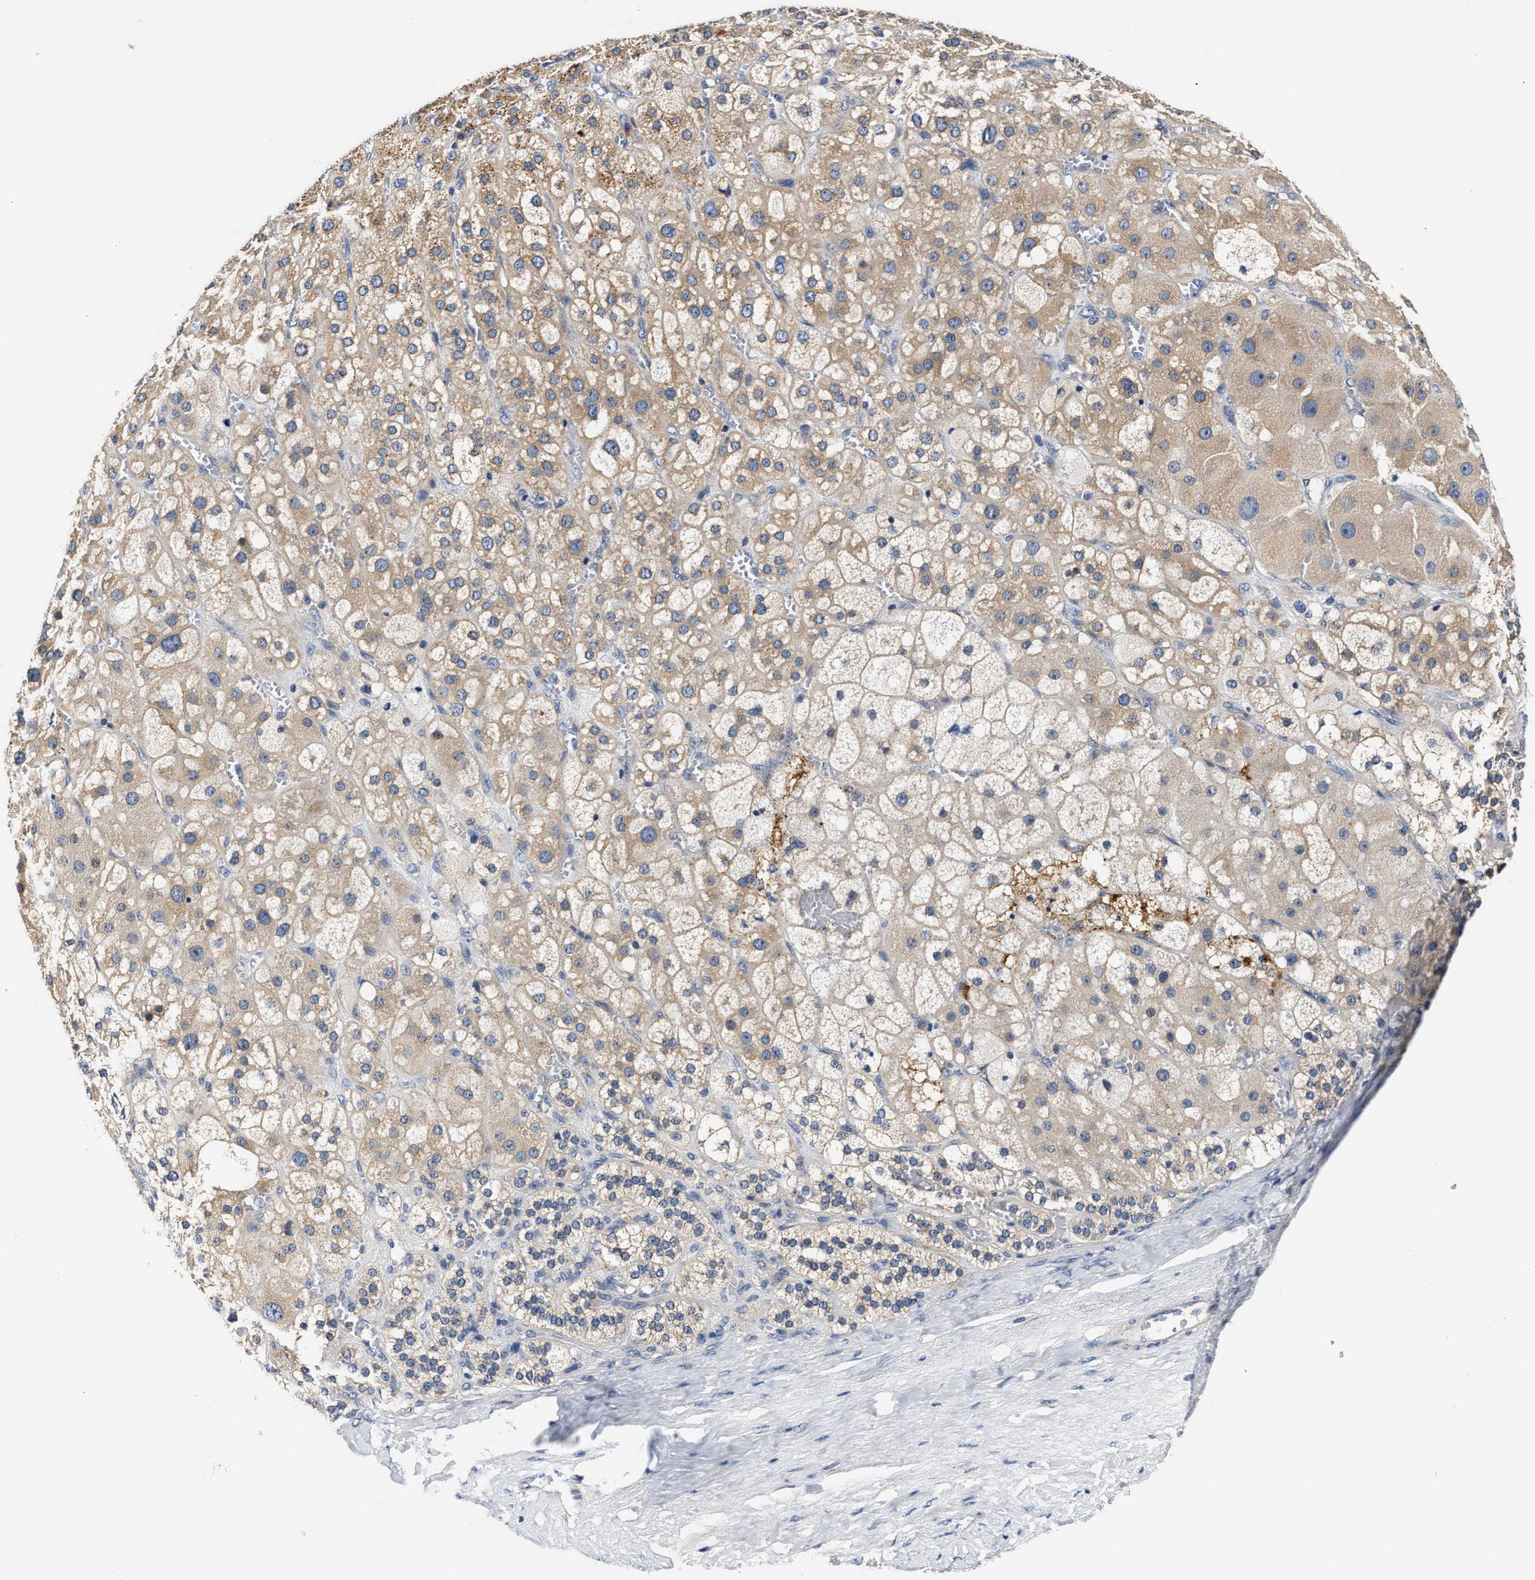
{"staining": {"intensity": "strong", "quantity": "25%-75%", "location": "cytoplasmic/membranous"}, "tissue": "adrenal gland", "cell_type": "Glandular cells", "image_type": "normal", "snomed": [{"axis": "morphology", "description": "Normal tissue, NOS"}, {"axis": "topography", "description": "Adrenal gland"}], "caption": "An immunohistochemistry micrograph of benign tissue is shown. Protein staining in brown labels strong cytoplasmic/membranous positivity in adrenal gland within glandular cells. The staining is performed using DAB brown chromogen to label protein expression. The nuclei are counter-stained blue using hematoxylin.", "gene": "FAM185A", "patient": {"sex": "female", "age": 47}}